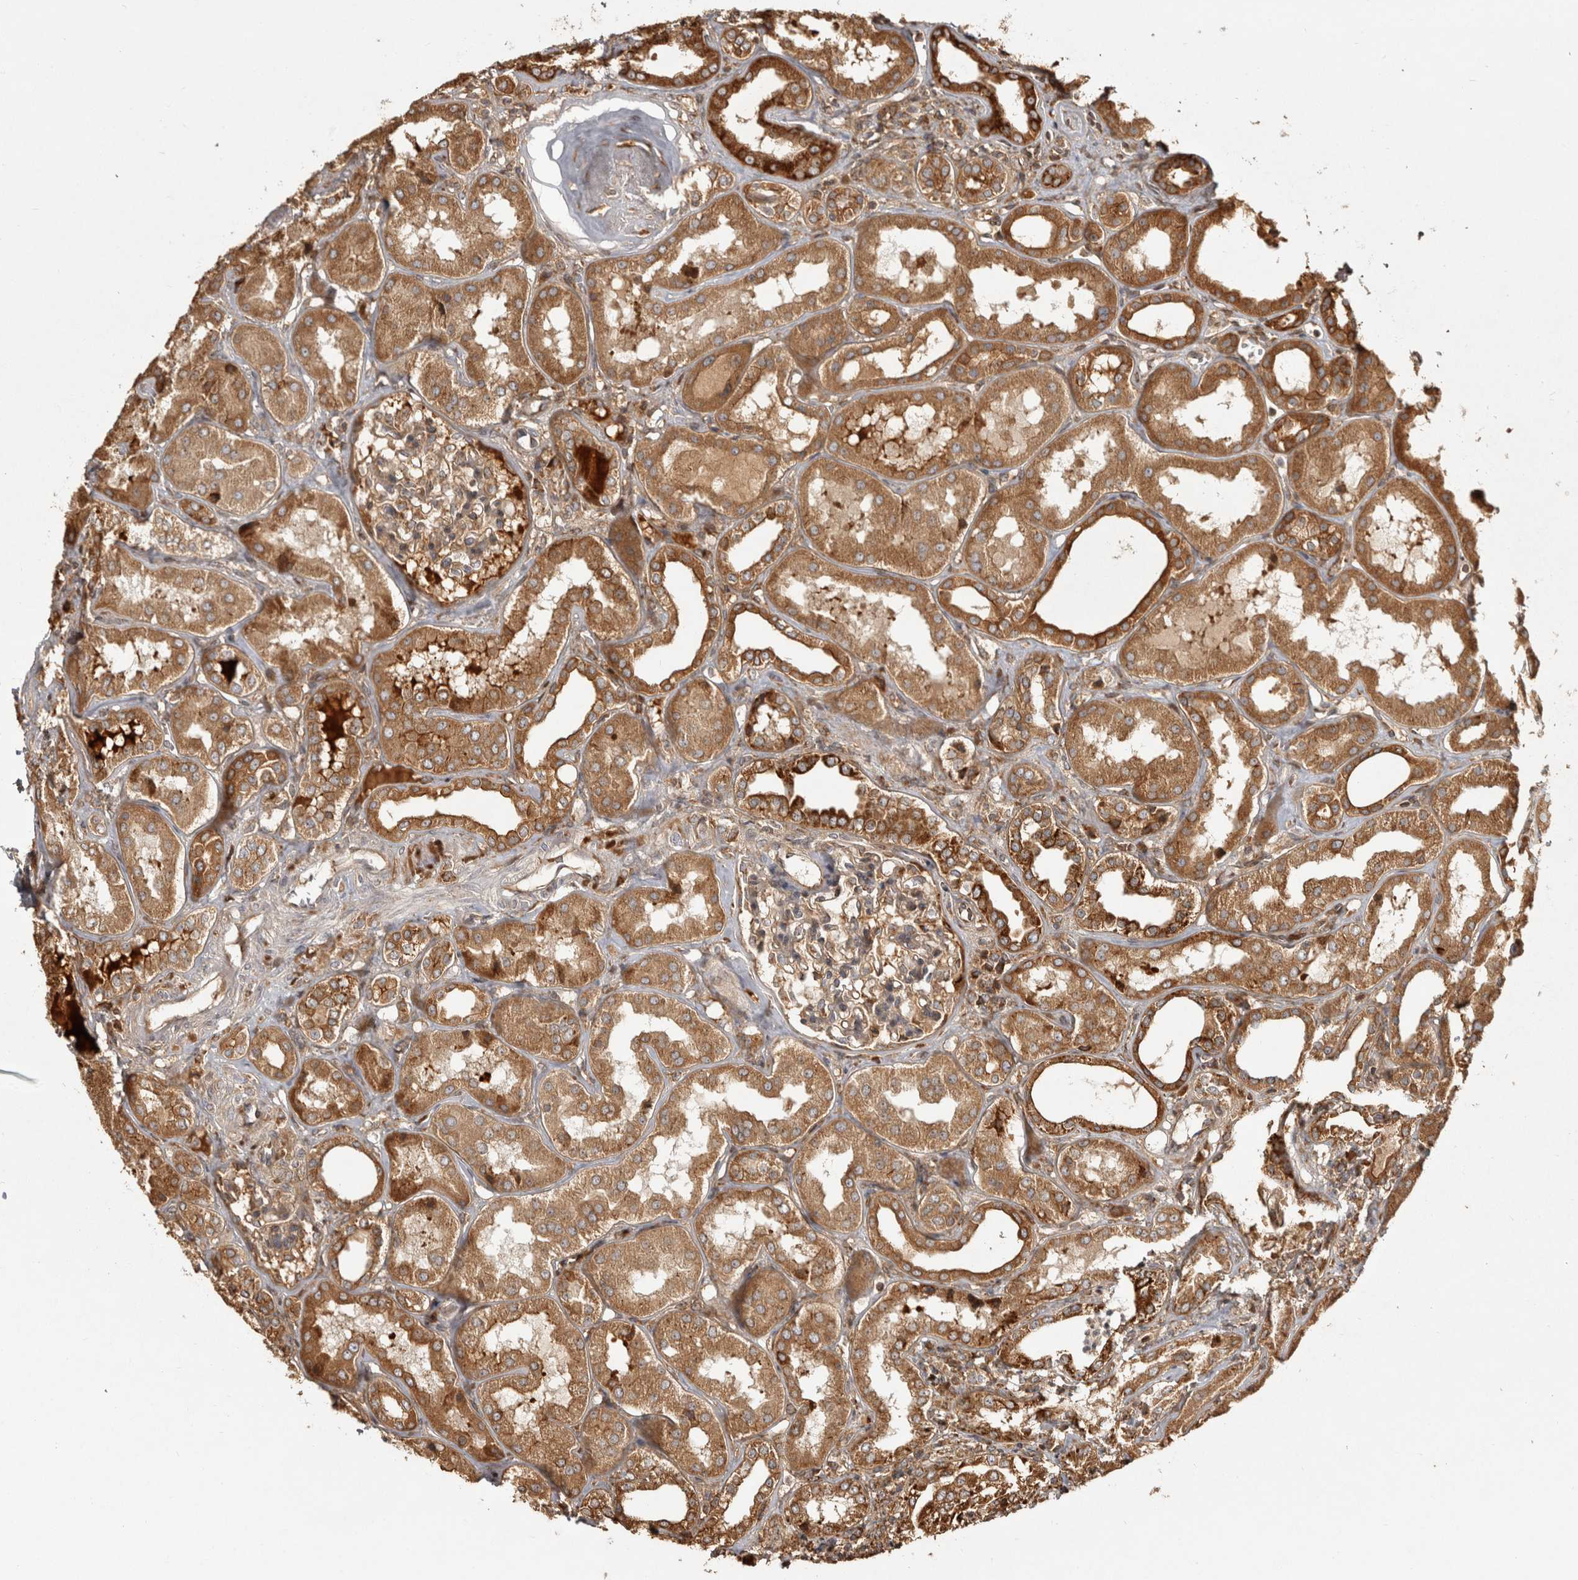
{"staining": {"intensity": "moderate", "quantity": ">75%", "location": "cytoplasmic/membranous"}, "tissue": "kidney", "cell_type": "Cells in glomeruli", "image_type": "normal", "snomed": [{"axis": "morphology", "description": "Normal tissue, NOS"}, {"axis": "topography", "description": "Kidney"}], "caption": "DAB immunohistochemical staining of unremarkable kidney demonstrates moderate cytoplasmic/membranous protein expression in about >75% of cells in glomeruli. (Stains: DAB in brown, nuclei in blue, Microscopy: brightfield microscopy at high magnification).", "gene": "CAMSAP2", "patient": {"sex": "female", "age": 56}}